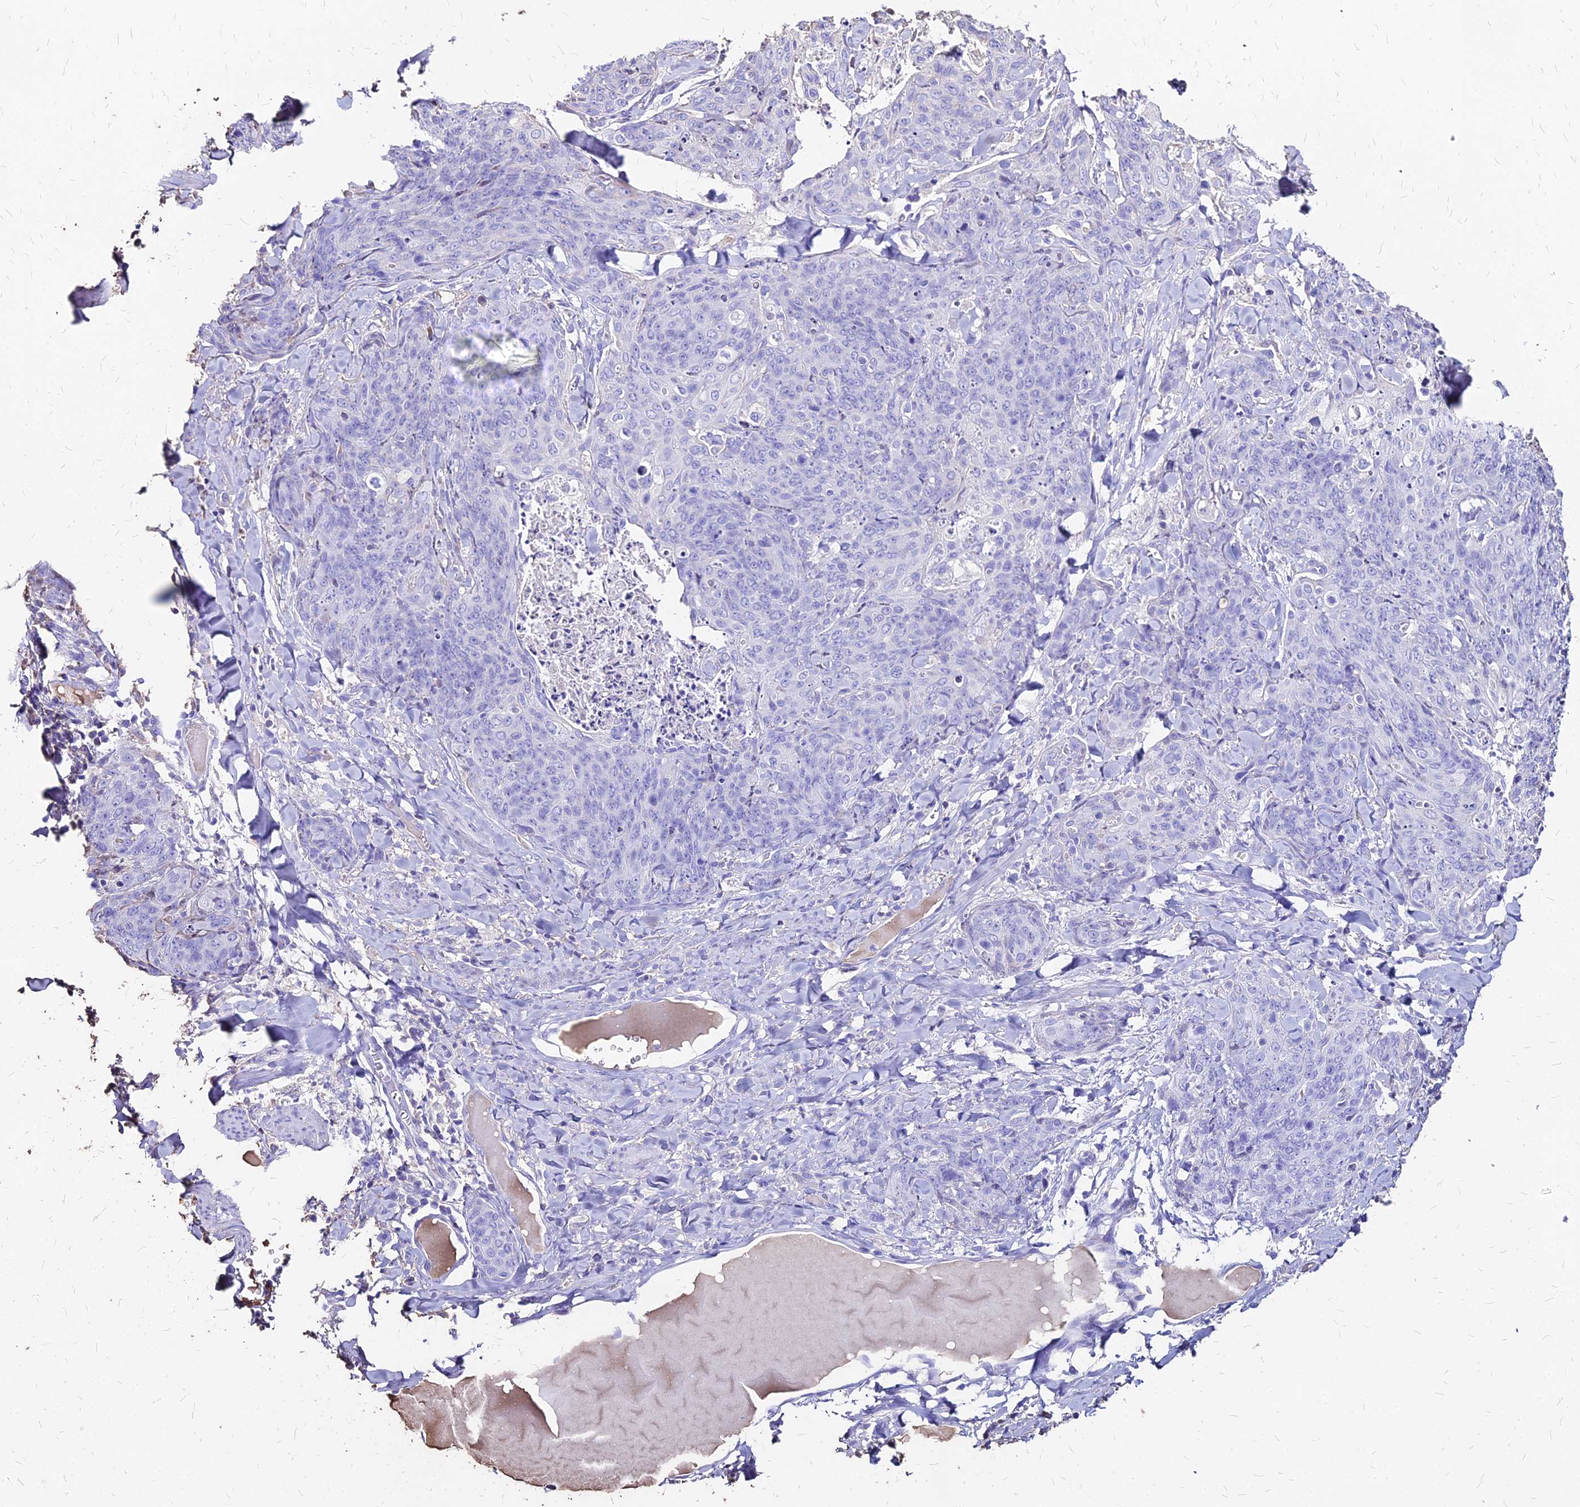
{"staining": {"intensity": "negative", "quantity": "none", "location": "none"}, "tissue": "skin cancer", "cell_type": "Tumor cells", "image_type": "cancer", "snomed": [{"axis": "morphology", "description": "Squamous cell carcinoma, NOS"}, {"axis": "topography", "description": "Skin"}, {"axis": "topography", "description": "Vulva"}], "caption": "IHC of skin squamous cell carcinoma demonstrates no staining in tumor cells.", "gene": "NME5", "patient": {"sex": "female", "age": 85}}